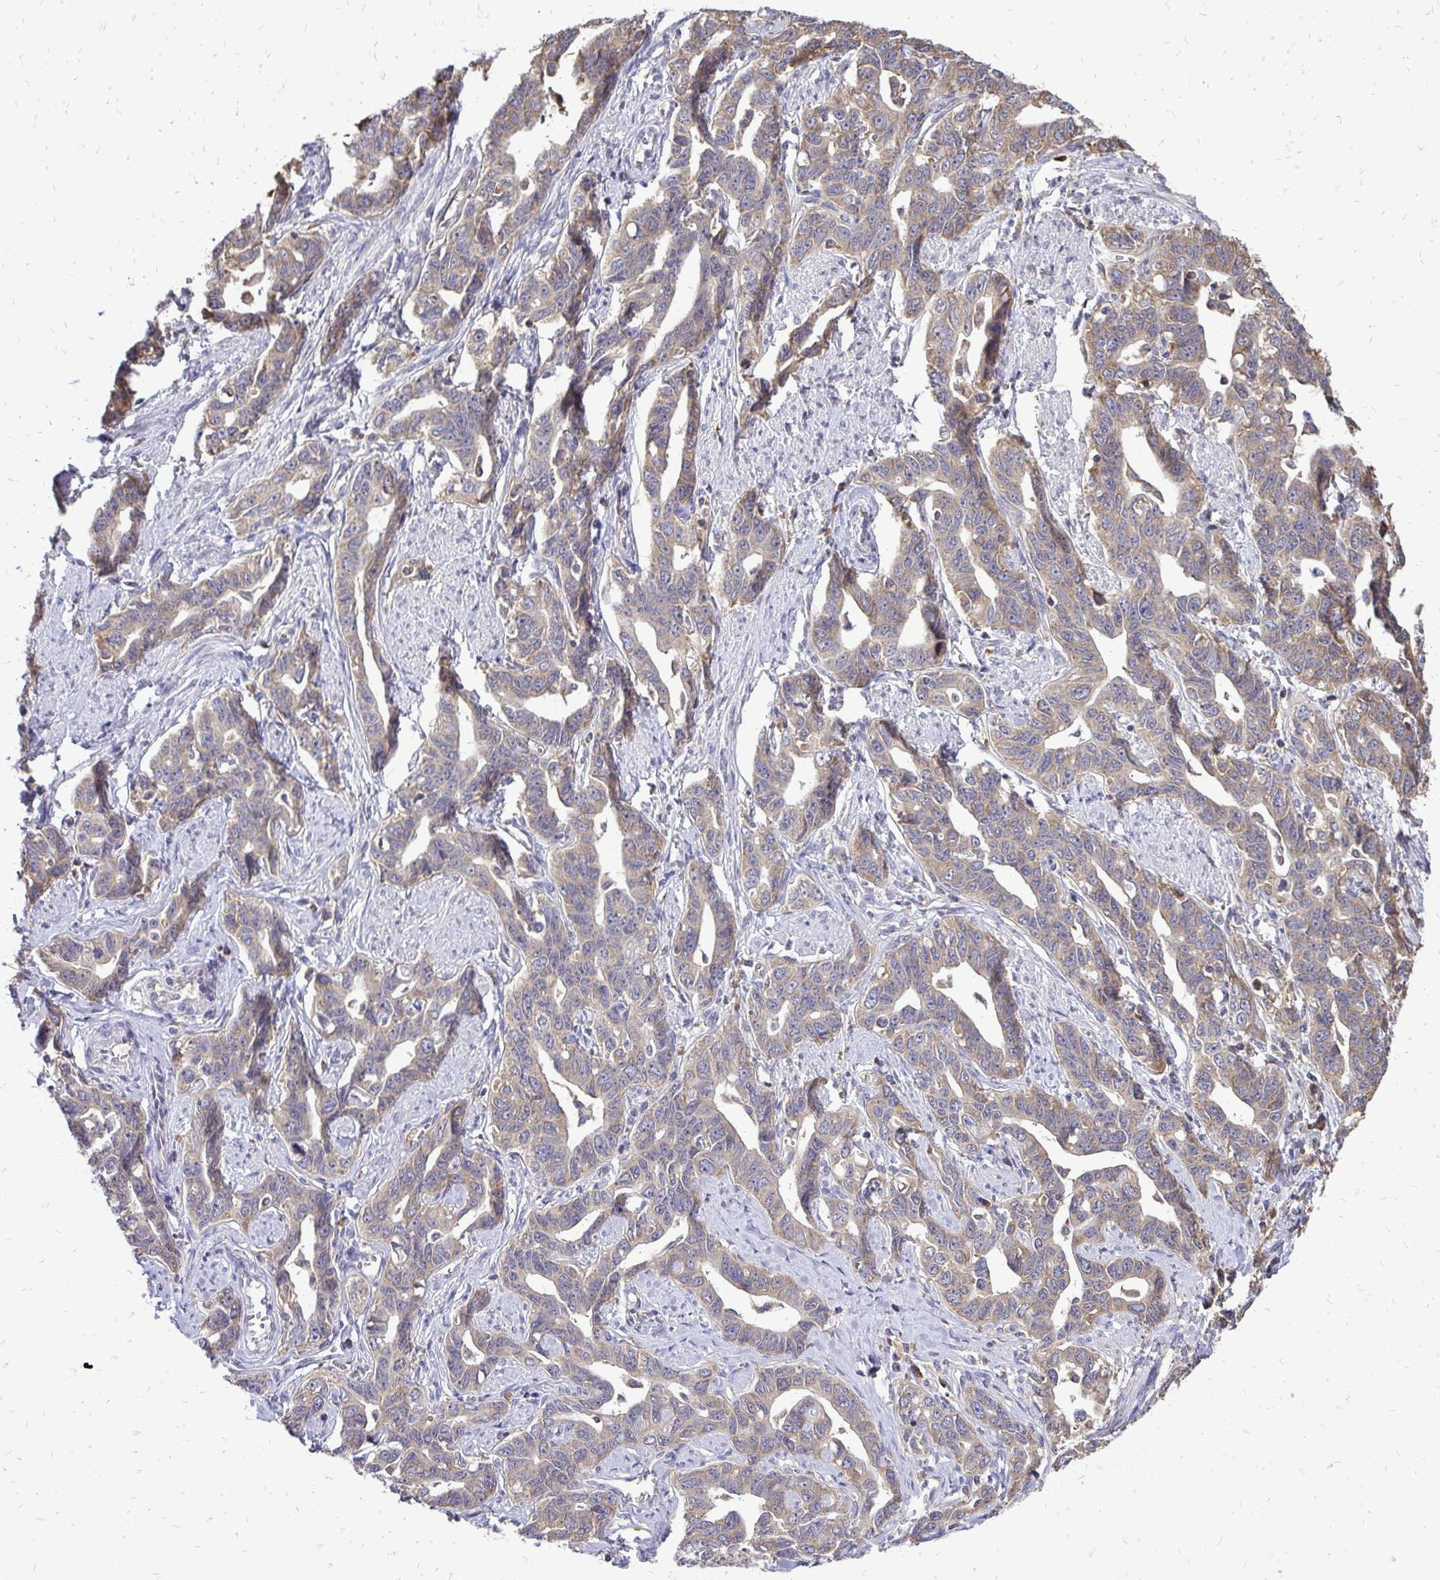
{"staining": {"intensity": "weak", "quantity": ">75%", "location": "cytoplasmic/membranous"}, "tissue": "ovarian cancer", "cell_type": "Tumor cells", "image_type": "cancer", "snomed": [{"axis": "morphology", "description": "Cystadenocarcinoma, serous, NOS"}, {"axis": "topography", "description": "Ovary"}], "caption": "Brown immunohistochemical staining in human serous cystadenocarcinoma (ovarian) demonstrates weak cytoplasmic/membranous expression in approximately >75% of tumor cells. (Stains: DAB in brown, nuclei in blue, Microscopy: brightfield microscopy at high magnification).", "gene": "RPS3", "patient": {"sex": "female", "age": 69}}